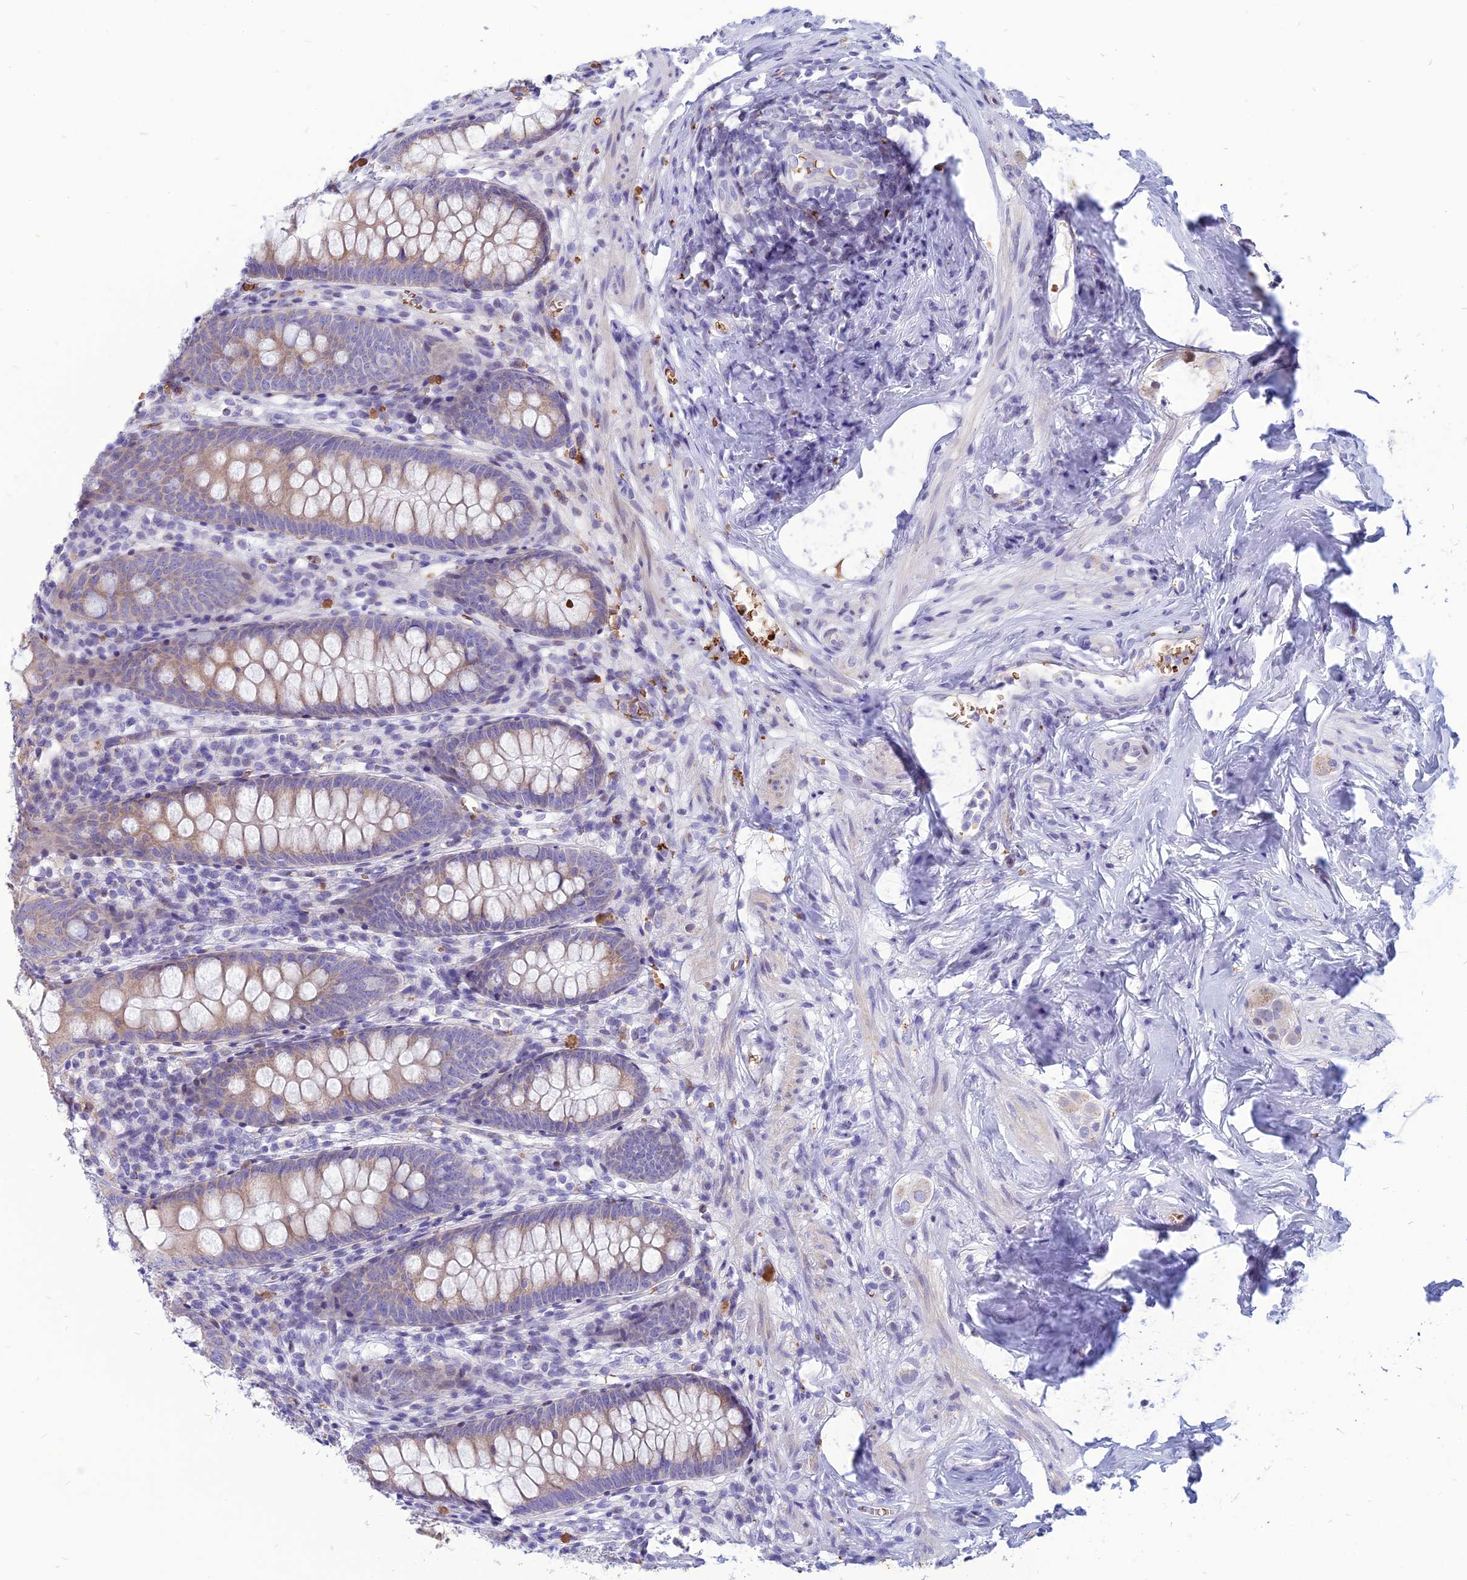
{"staining": {"intensity": "moderate", "quantity": ">75%", "location": "cytoplasmic/membranous"}, "tissue": "appendix", "cell_type": "Glandular cells", "image_type": "normal", "snomed": [{"axis": "morphology", "description": "Normal tissue, NOS"}, {"axis": "topography", "description": "Appendix"}], "caption": "Immunohistochemical staining of benign appendix exhibits moderate cytoplasmic/membranous protein positivity in approximately >75% of glandular cells.", "gene": "HHAT", "patient": {"sex": "female", "age": 51}}